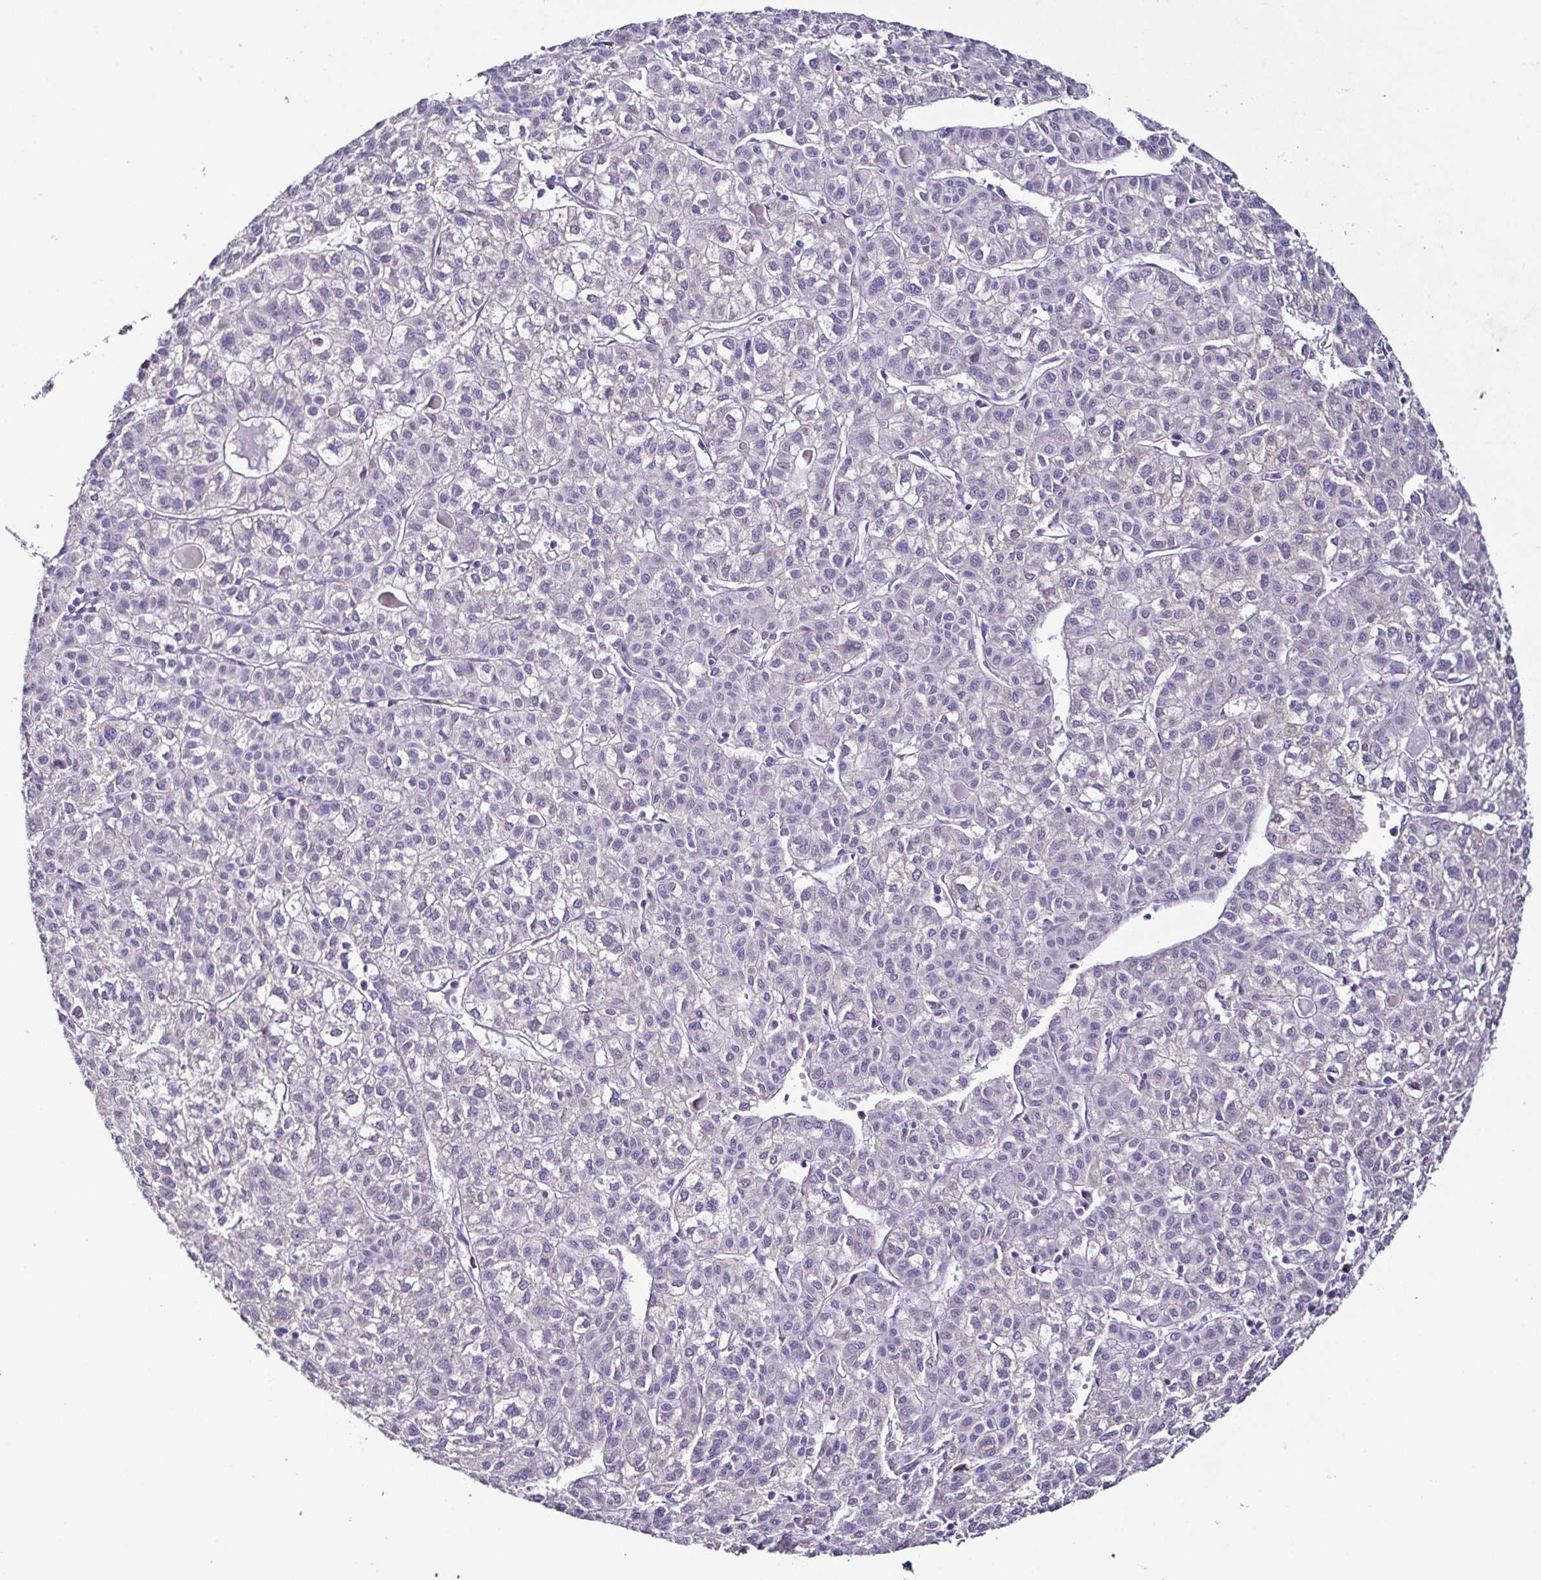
{"staining": {"intensity": "negative", "quantity": "none", "location": "none"}, "tissue": "liver cancer", "cell_type": "Tumor cells", "image_type": "cancer", "snomed": [{"axis": "morphology", "description": "Carcinoma, Hepatocellular, NOS"}, {"axis": "topography", "description": "Liver"}], "caption": "The histopathology image shows no staining of tumor cells in liver cancer. Nuclei are stained in blue.", "gene": "SRL", "patient": {"sex": "female", "age": 43}}